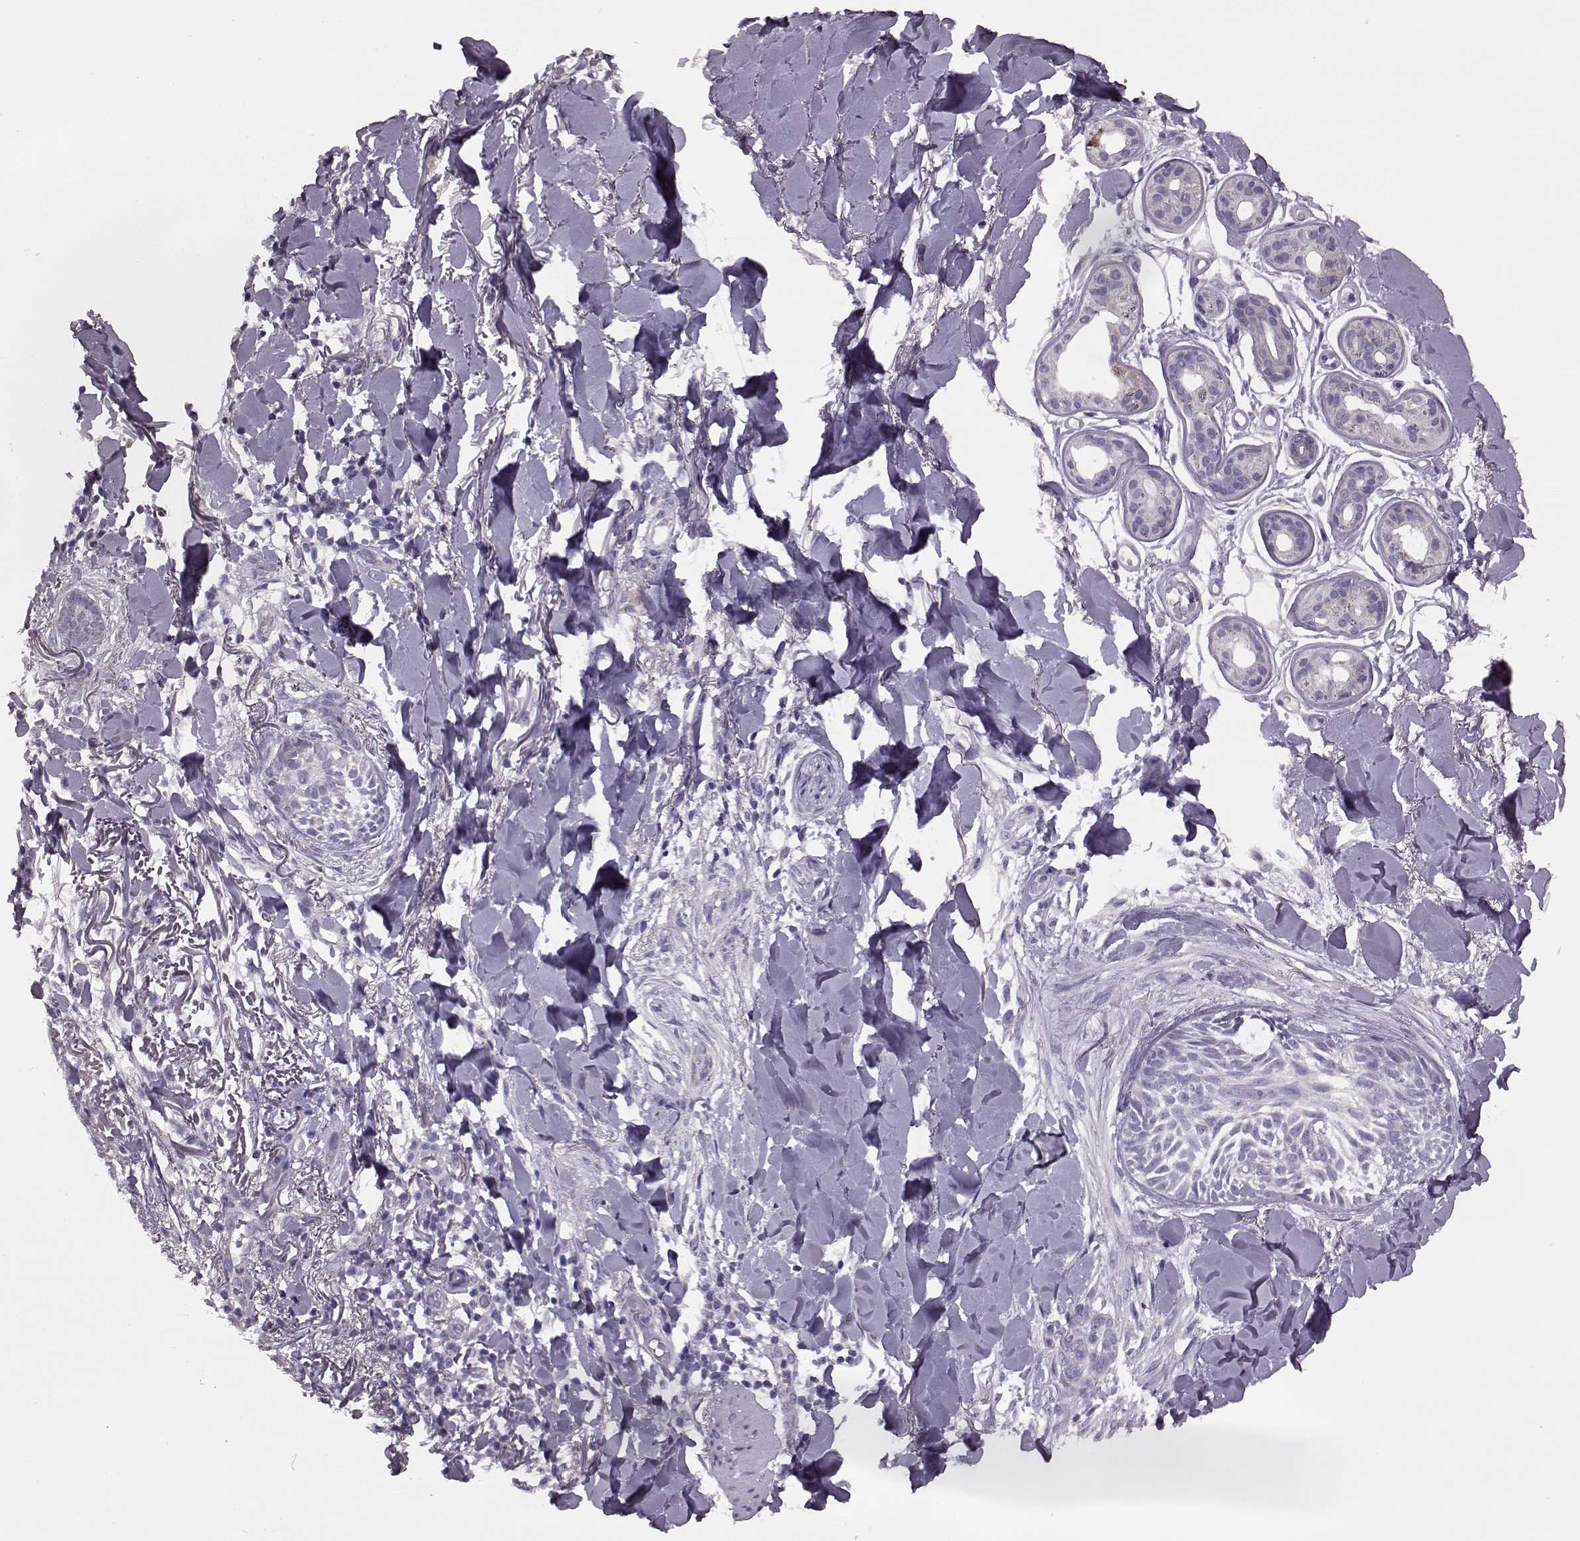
{"staining": {"intensity": "negative", "quantity": "none", "location": "none"}, "tissue": "skin cancer", "cell_type": "Tumor cells", "image_type": "cancer", "snomed": [{"axis": "morphology", "description": "Normal tissue, NOS"}, {"axis": "morphology", "description": "Basal cell carcinoma"}, {"axis": "topography", "description": "Skin"}], "caption": "Tumor cells show no significant expression in basal cell carcinoma (skin).", "gene": "RIMS2", "patient": {"sex": "male", "age": 84}}